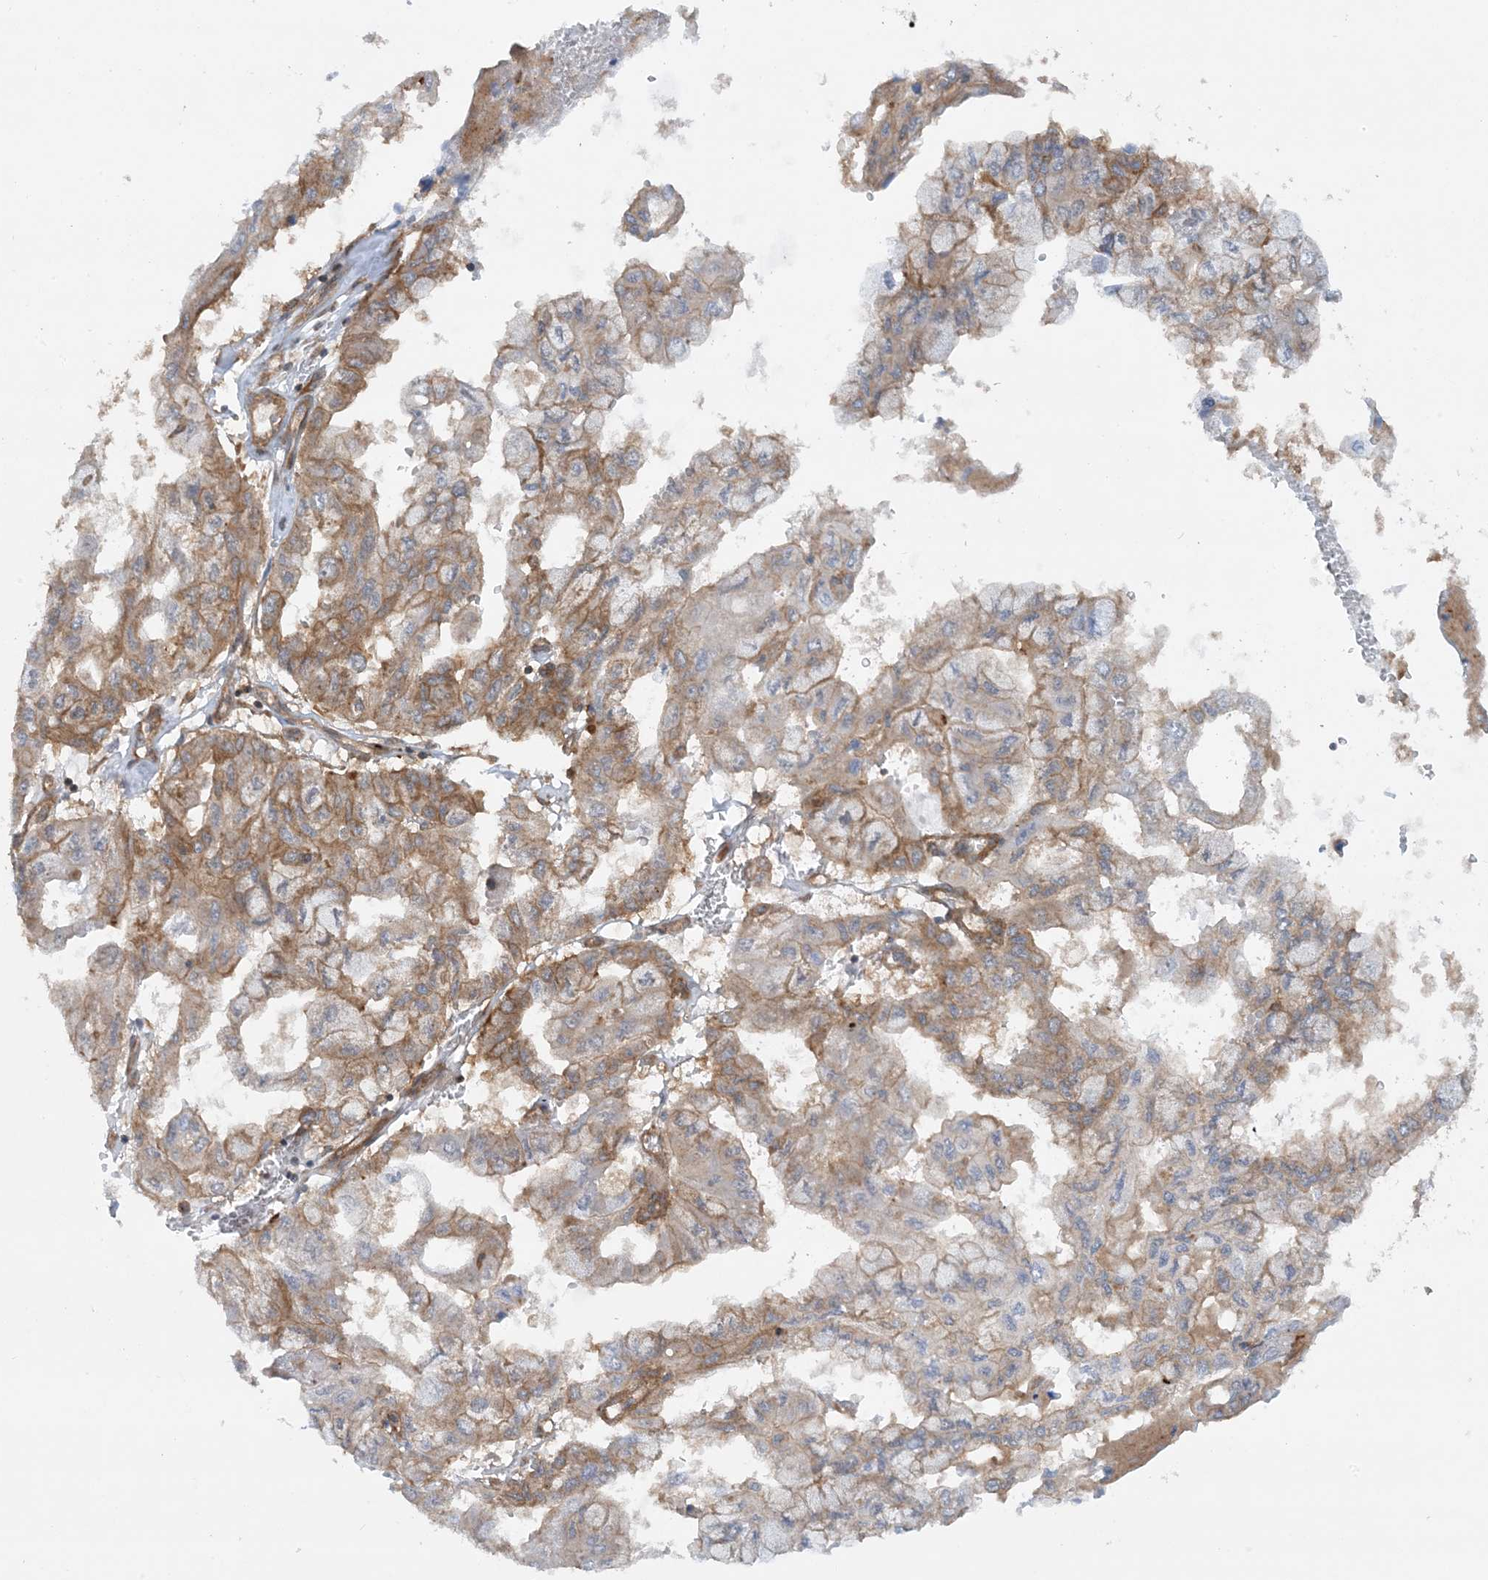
{"staining": {"intensity": "moderate", "quantity": ">75%", "location": "cytoplasmic/membranous"}, "tissue": "pancreatic cancer", "cell_type": "Tumor cells", "image_type": "cancer", "snomed": [{"axis": "morphology", "description": "Adenocarcinoma, NOS"}, {"axis": "topography", "description": "Pancreas"}], "caption": "Immunohistochemical staining of adenocarcinoma (pancreatic) reveals medium levels of moderate cytoplasmic/membranous protein staining in about >75% of tumor cells.", "gene": "STAM2", "patient": {"sex": "male", "age": 51}}